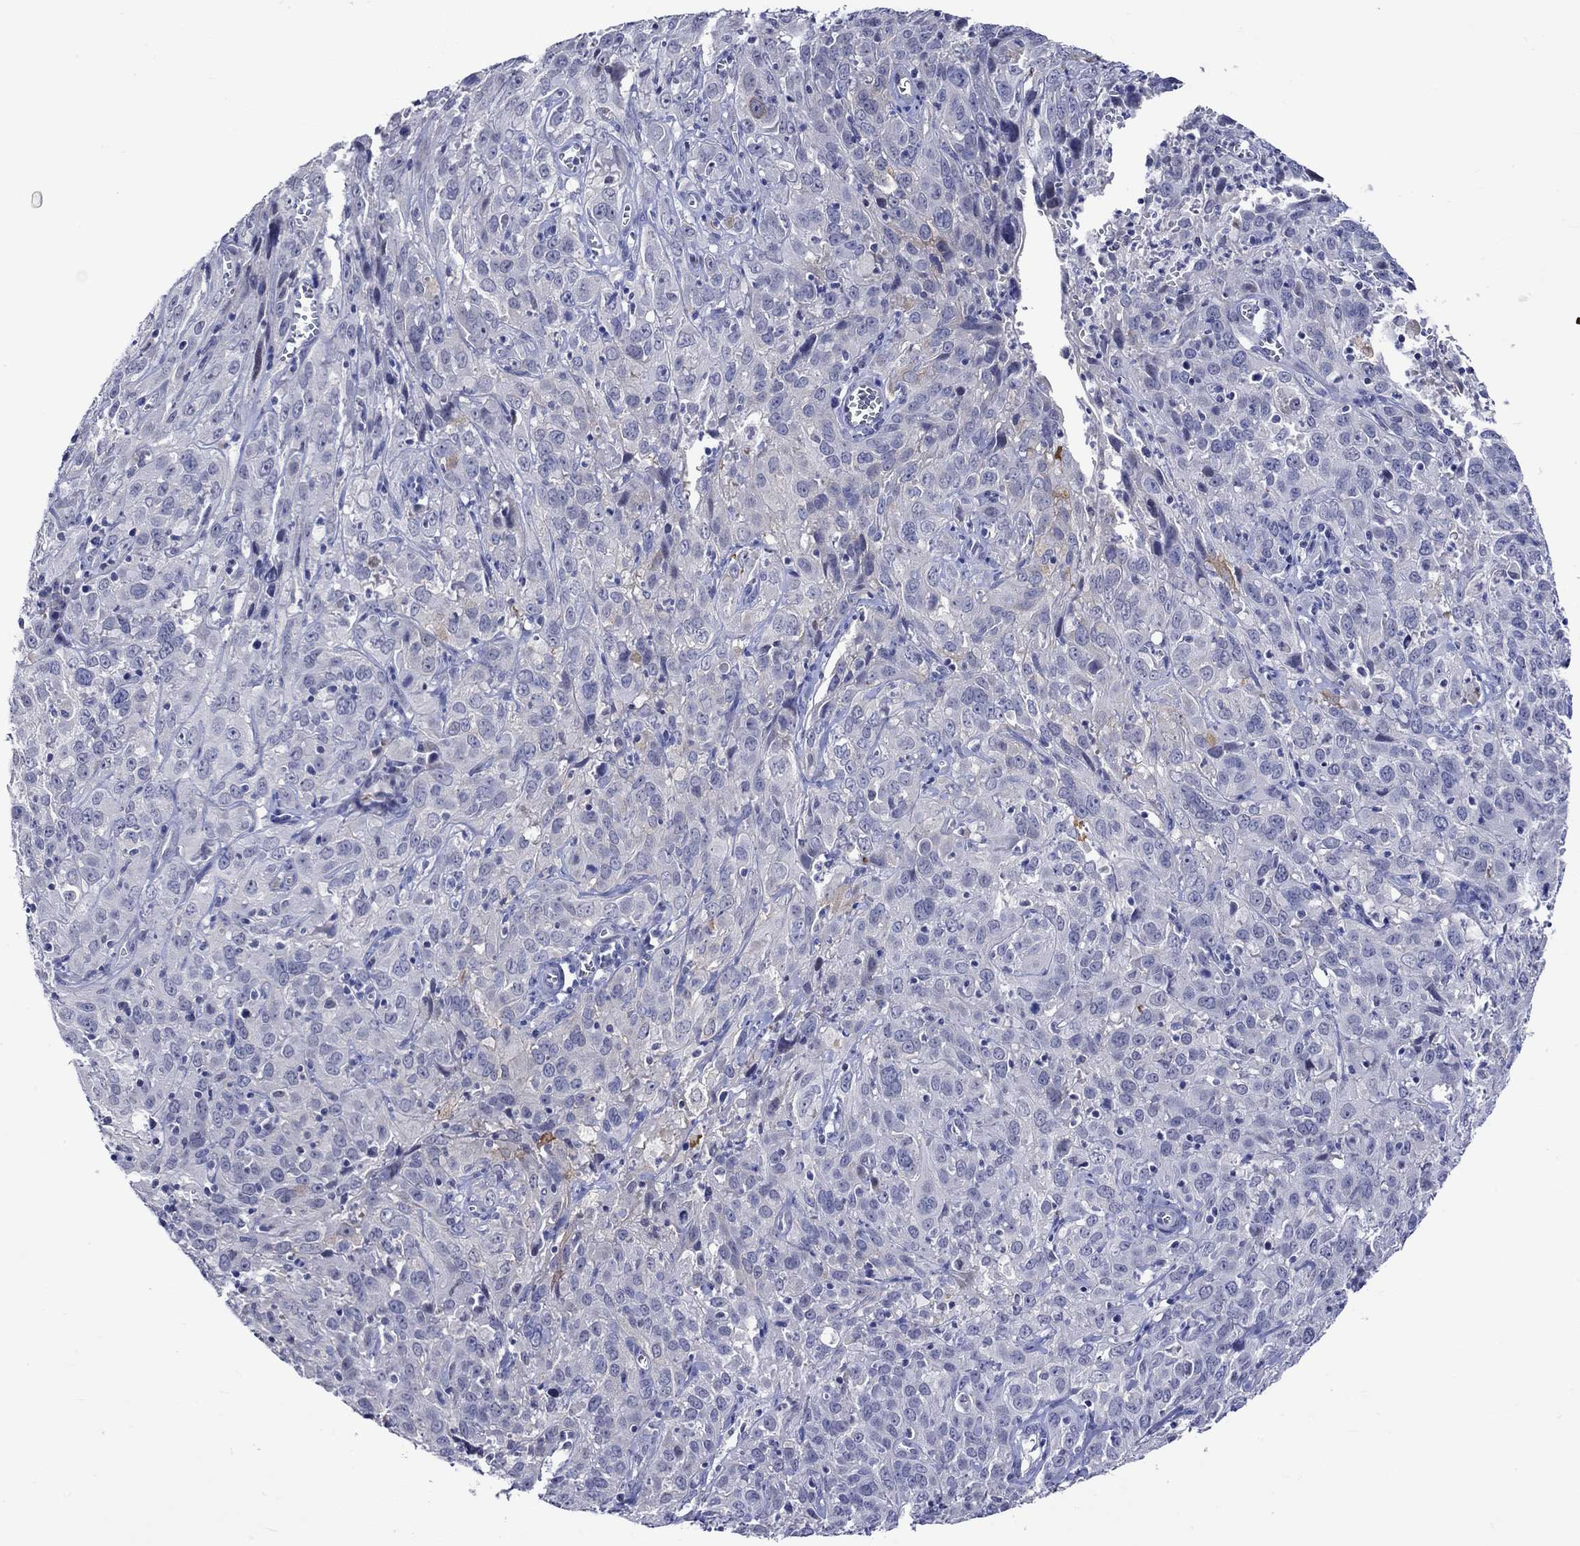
{"staining": {"intensity": "negative", "quantity": "none", "location": "none"}, "tissue": "cervical cancer", "cell_type": "Tumor cells", "image_type": "cancer", "snomed": [{"axis": "morphology", "description": "Squamous cell carcinoma, NOS"}, {"axis": "topography", "description": "Cervix"}], "caption": "This is a histopathology image of immunohistochemistry staining of cervical squamous cell carcinoma, which shows no expression in tumor cells. (DAB (3,3'-diaminobenzidine) IHC visualized using brightfield microscopy, high magnification).", "gene": "CRYAB", "patient": {"sex": "female", "age": 32}}